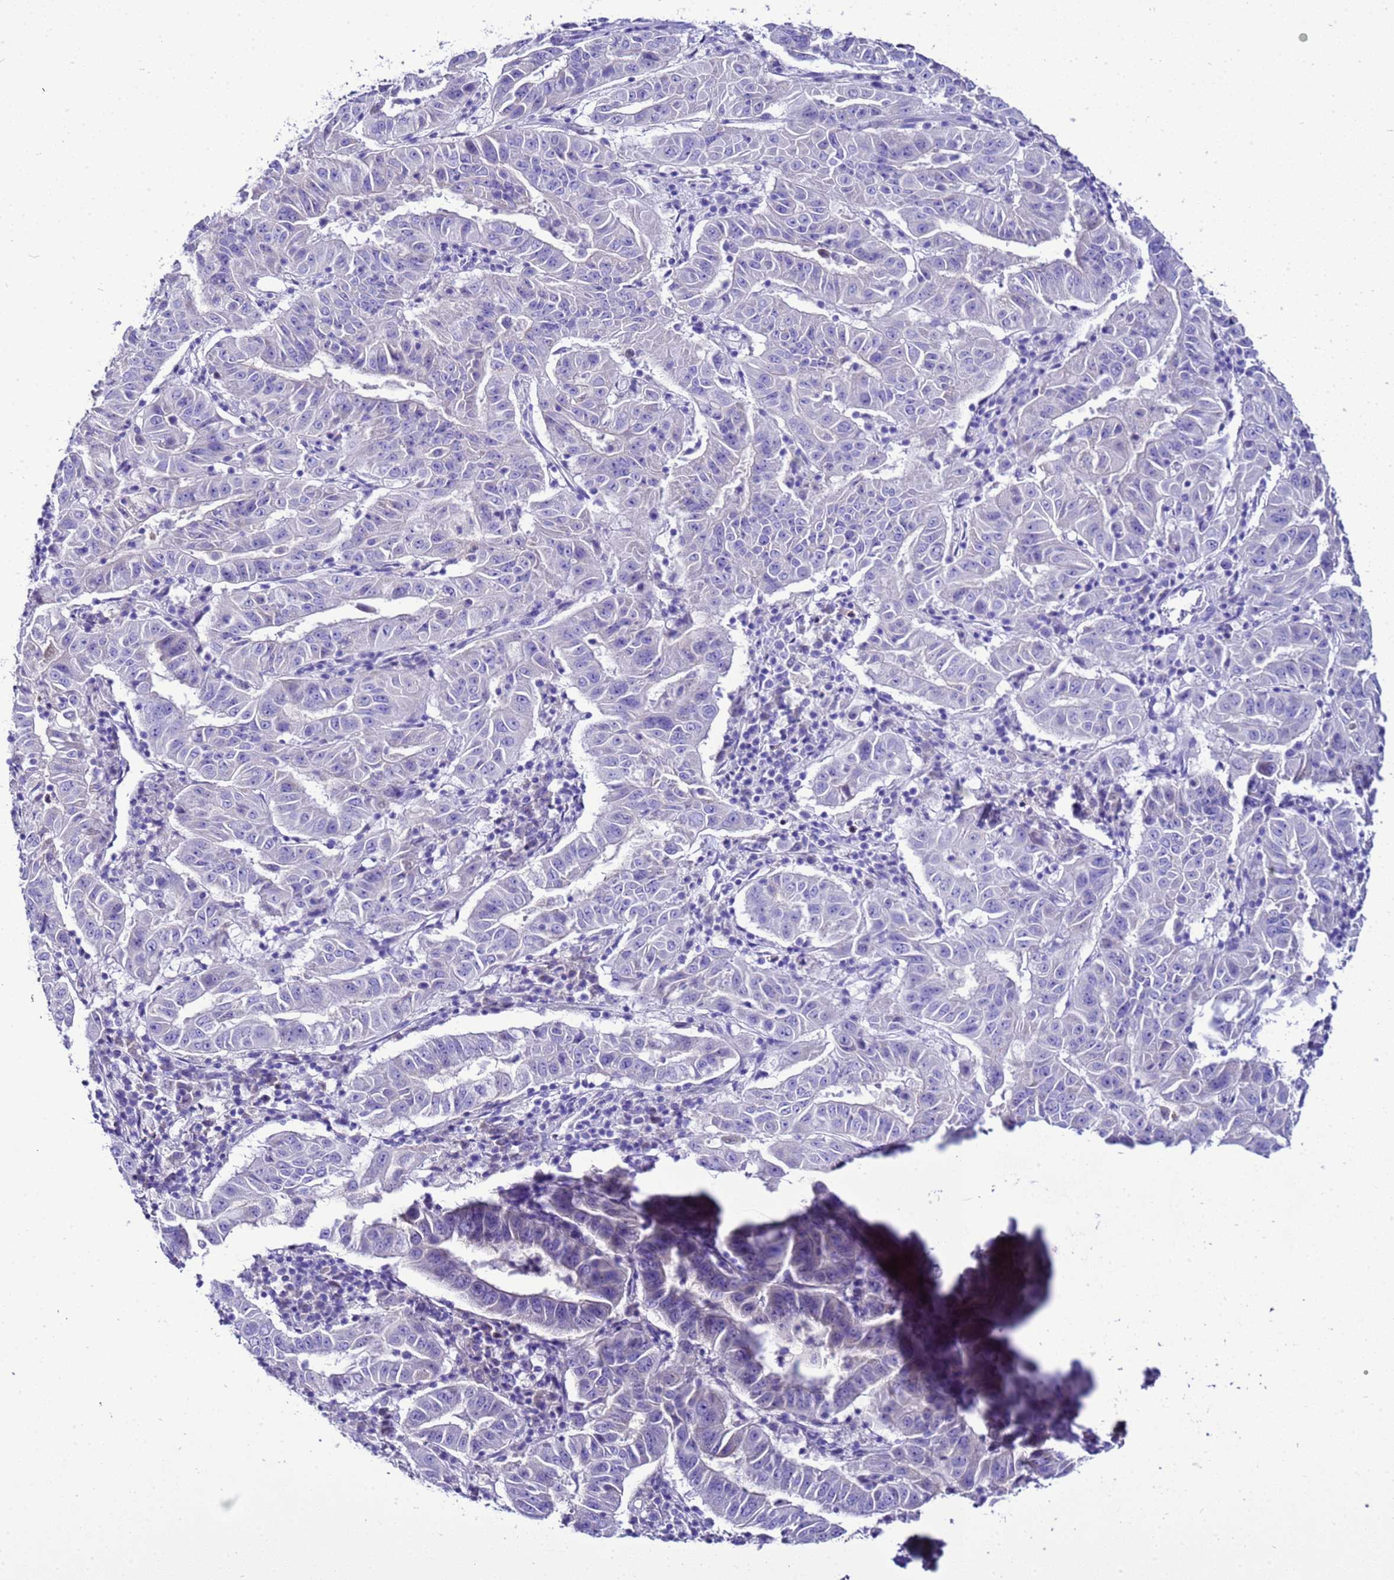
{"staining": {"intensity": "negative", "quantity": "none", "location": "none"}, "tissue": "pancreatic cancer", "cell_type": "Tumor cells", "image_type": "cancer", "snomed": [{"axis": "morphology", "description": "Adenocarcinoma, NOS"}, {"axis": "topography", "description": "Pancreas"}], "caption": "Immunohistochemistry (IHC) of human pancreatic cancer demonstrates no positivity in tumor cells.", "gene": "BEST2", "patient": {"sex": "male", "age": 63}}